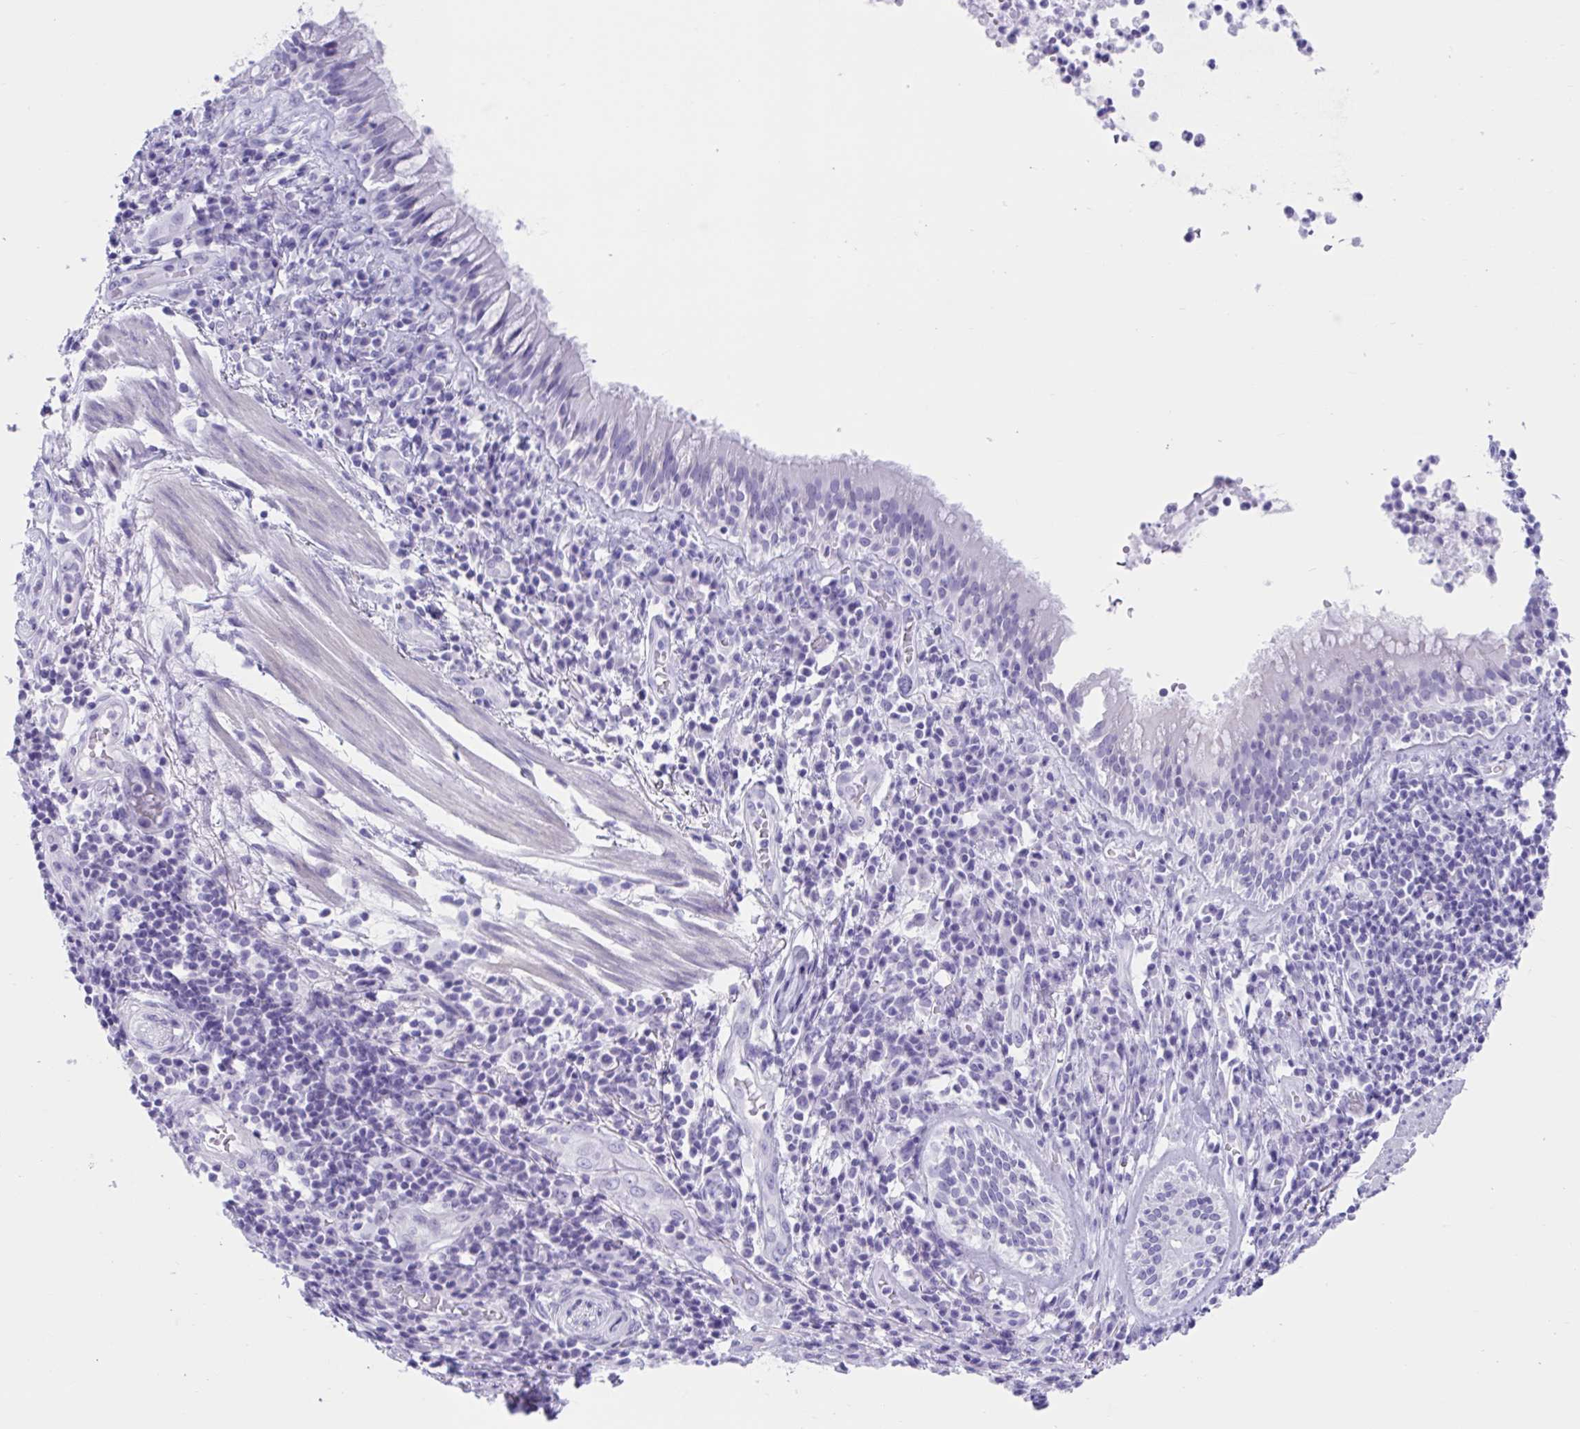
{"staining": {"intensity": "negative", "quantity": "none", "location": "none"}, "tissue": "bronchus", "cell_type": "Respiratory epithelial cells", "image_type": "normal", "snomed": [{"axis": "morphology", "description": "Normal tissue, NOS"}, {"axis": "topography", "description": "Cartilage tissue"}, {"axis": "topography", "description": "Bronchus"}], "caption": "Immunohistochemistry image of benign bronchus stained for a protein (brown), which exhibits no positivity in respiratory epithelial cells. The staining was performed using DAB to visualize the protein expression in brown, while the nuclei were stained in blue with hematoxylin (Magnification: 20x).", "gene": "TMEM35A", "patient": {"sex": "male", "age": 56}}